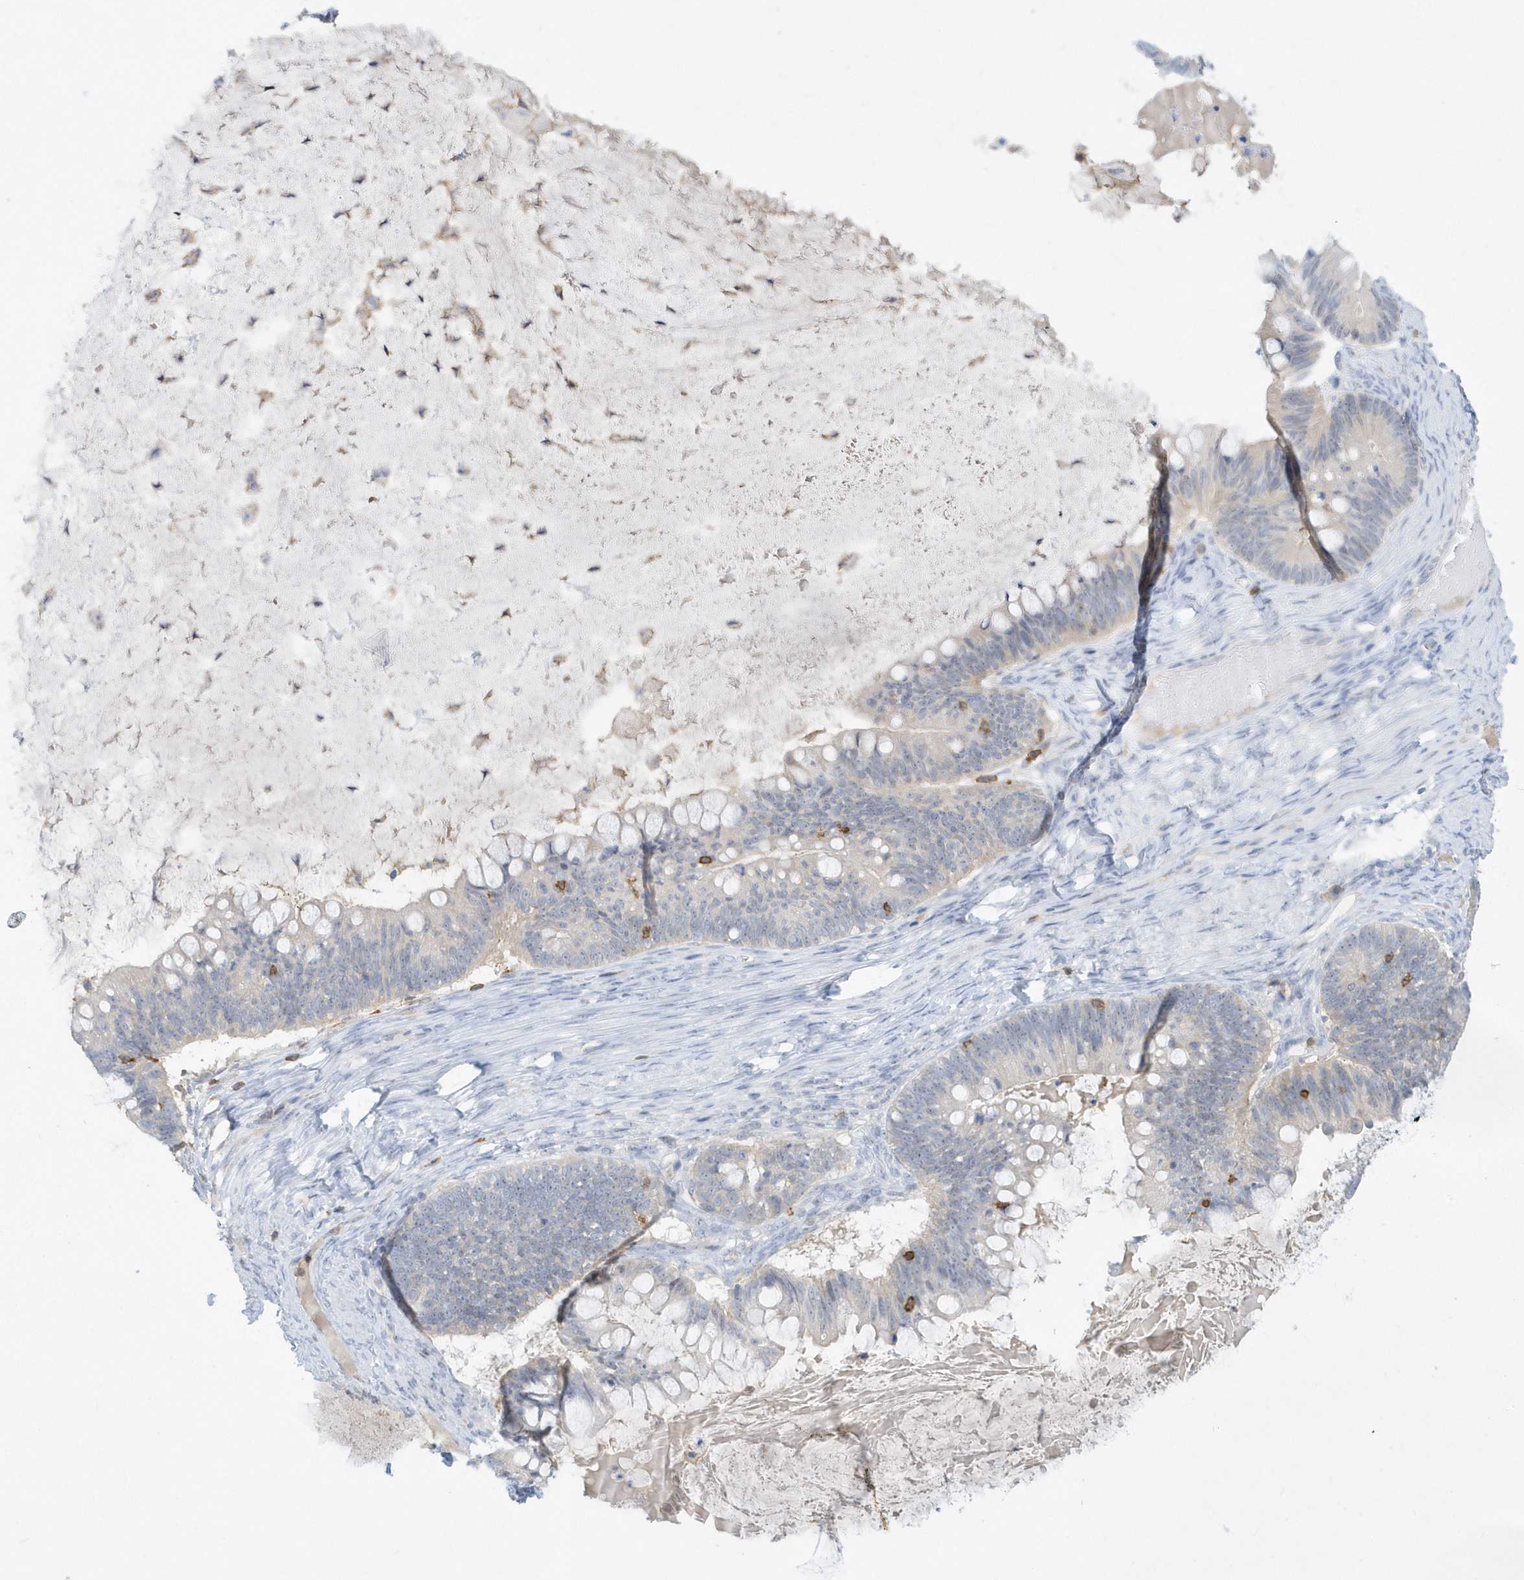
{"staining": {"intensity": "negative", "quantity": "none", "location": "none"}, "tissue": "ovarian cancer", "cell_type": "Tumor cells", "image_type": "cancer", "snomed": [{"axis": "morphology", "description": "Cystadenocarcinoma, mucinous, NOS"}, {"axis": "topography", "description": "Ovary"}], "caption": "The photomicrograph demonstrates no staining of tumor cells in mucinous cystadenocarcinoma (ovarian).", "gene": "PSD4", "patient": {"sex": "female", "age": 61}}